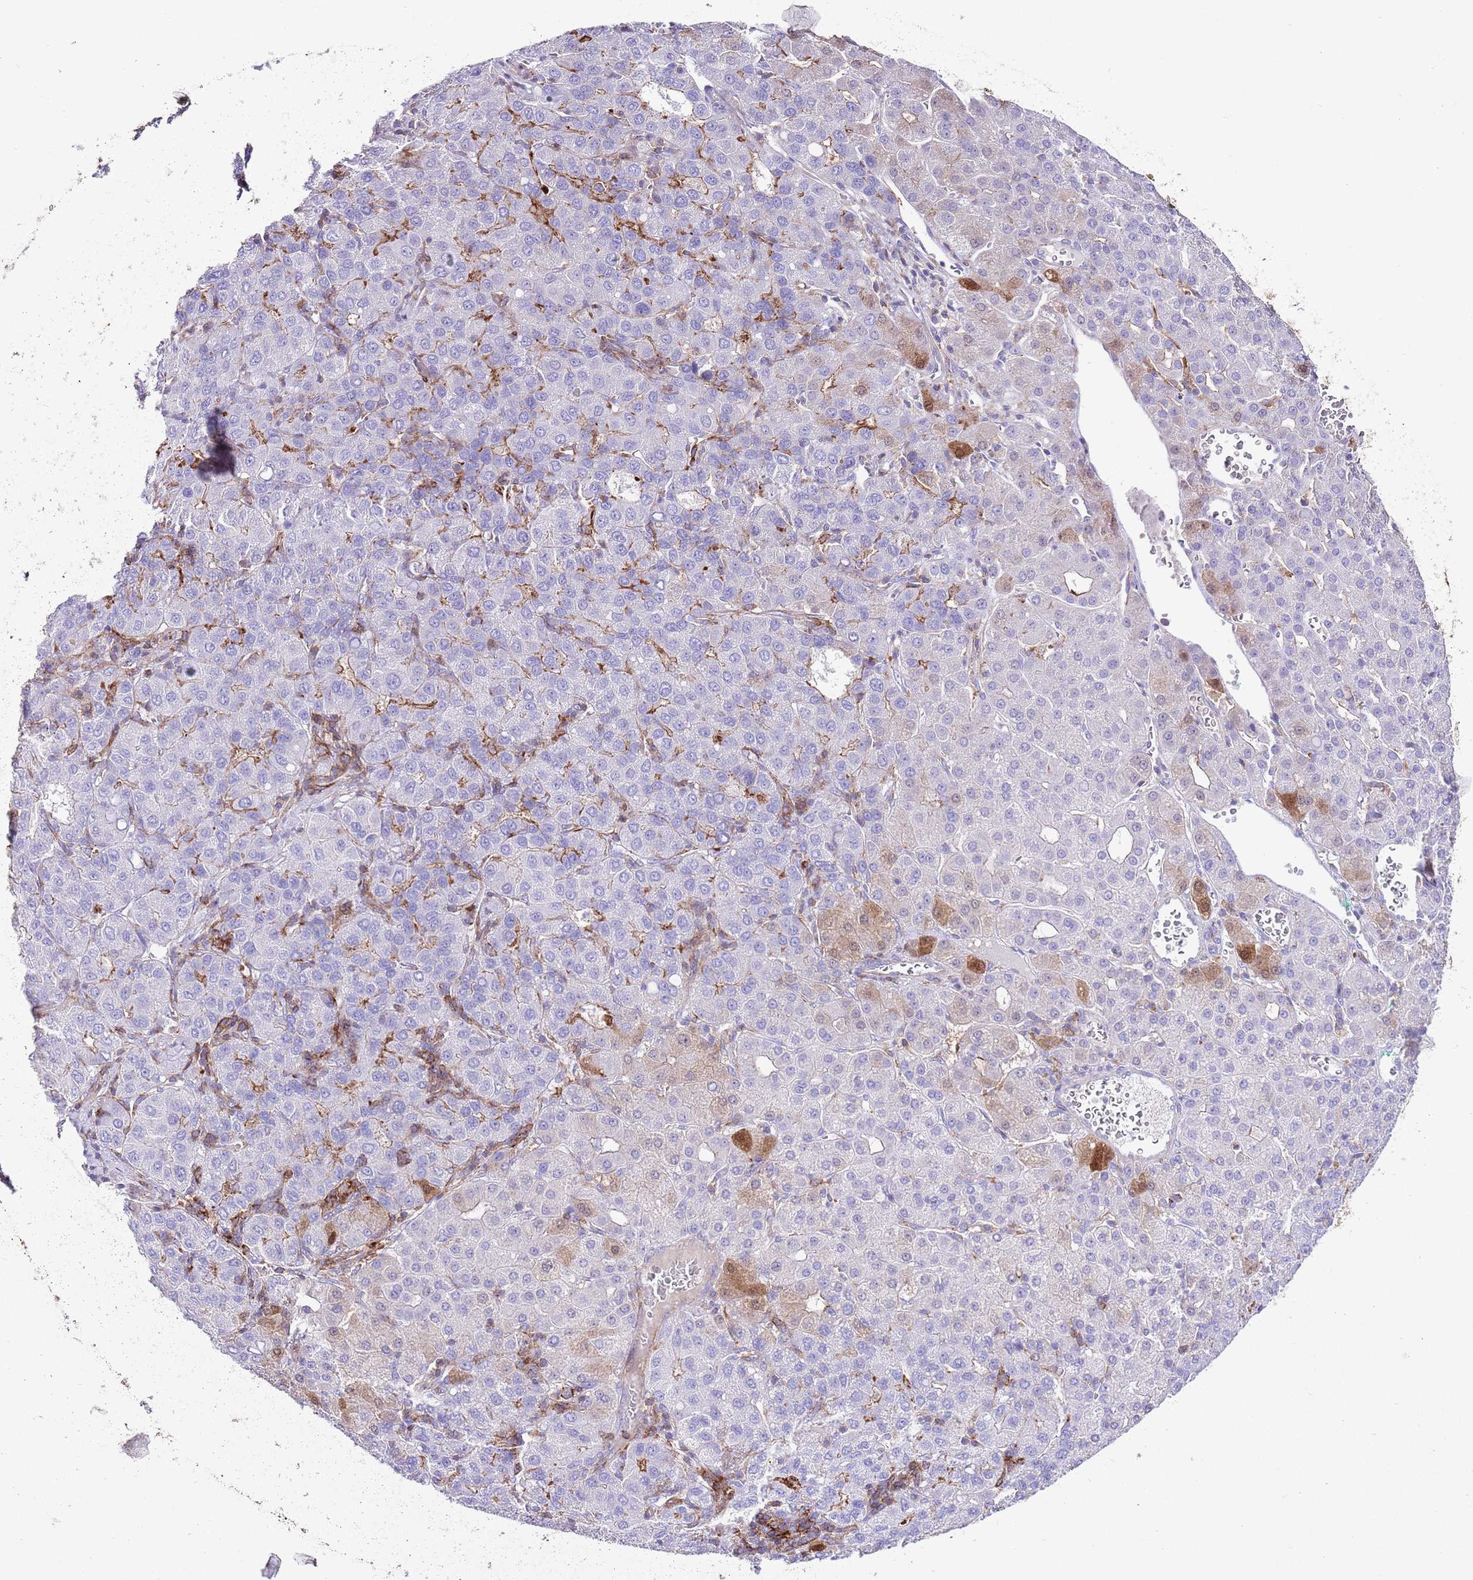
{"staining": {"intensity": "negative", "quantity": "none", "location": "none"}, "tissue": "liver cancer", "cell_type": "Tumor cells", "image_type": "cancer", "snomed": [{"axis": "morphology", "description": "Carcinoma, Hepatocellular, NOS"}, {"axis": "topography", "description": "Liver"}], "caption": "Immunohistochemistry of human liver hepatocellular carcinoma exhibits no staining in tumor cells. (Stains: DAB (3,3'-diaminobenzidine) immunohistochemistry with hematoxylin counter stain, Microscopy: brightfield microscopy at high magnification).", "gene": "ALDH3A1", "patient": {"sex": "male", "age": 65}}